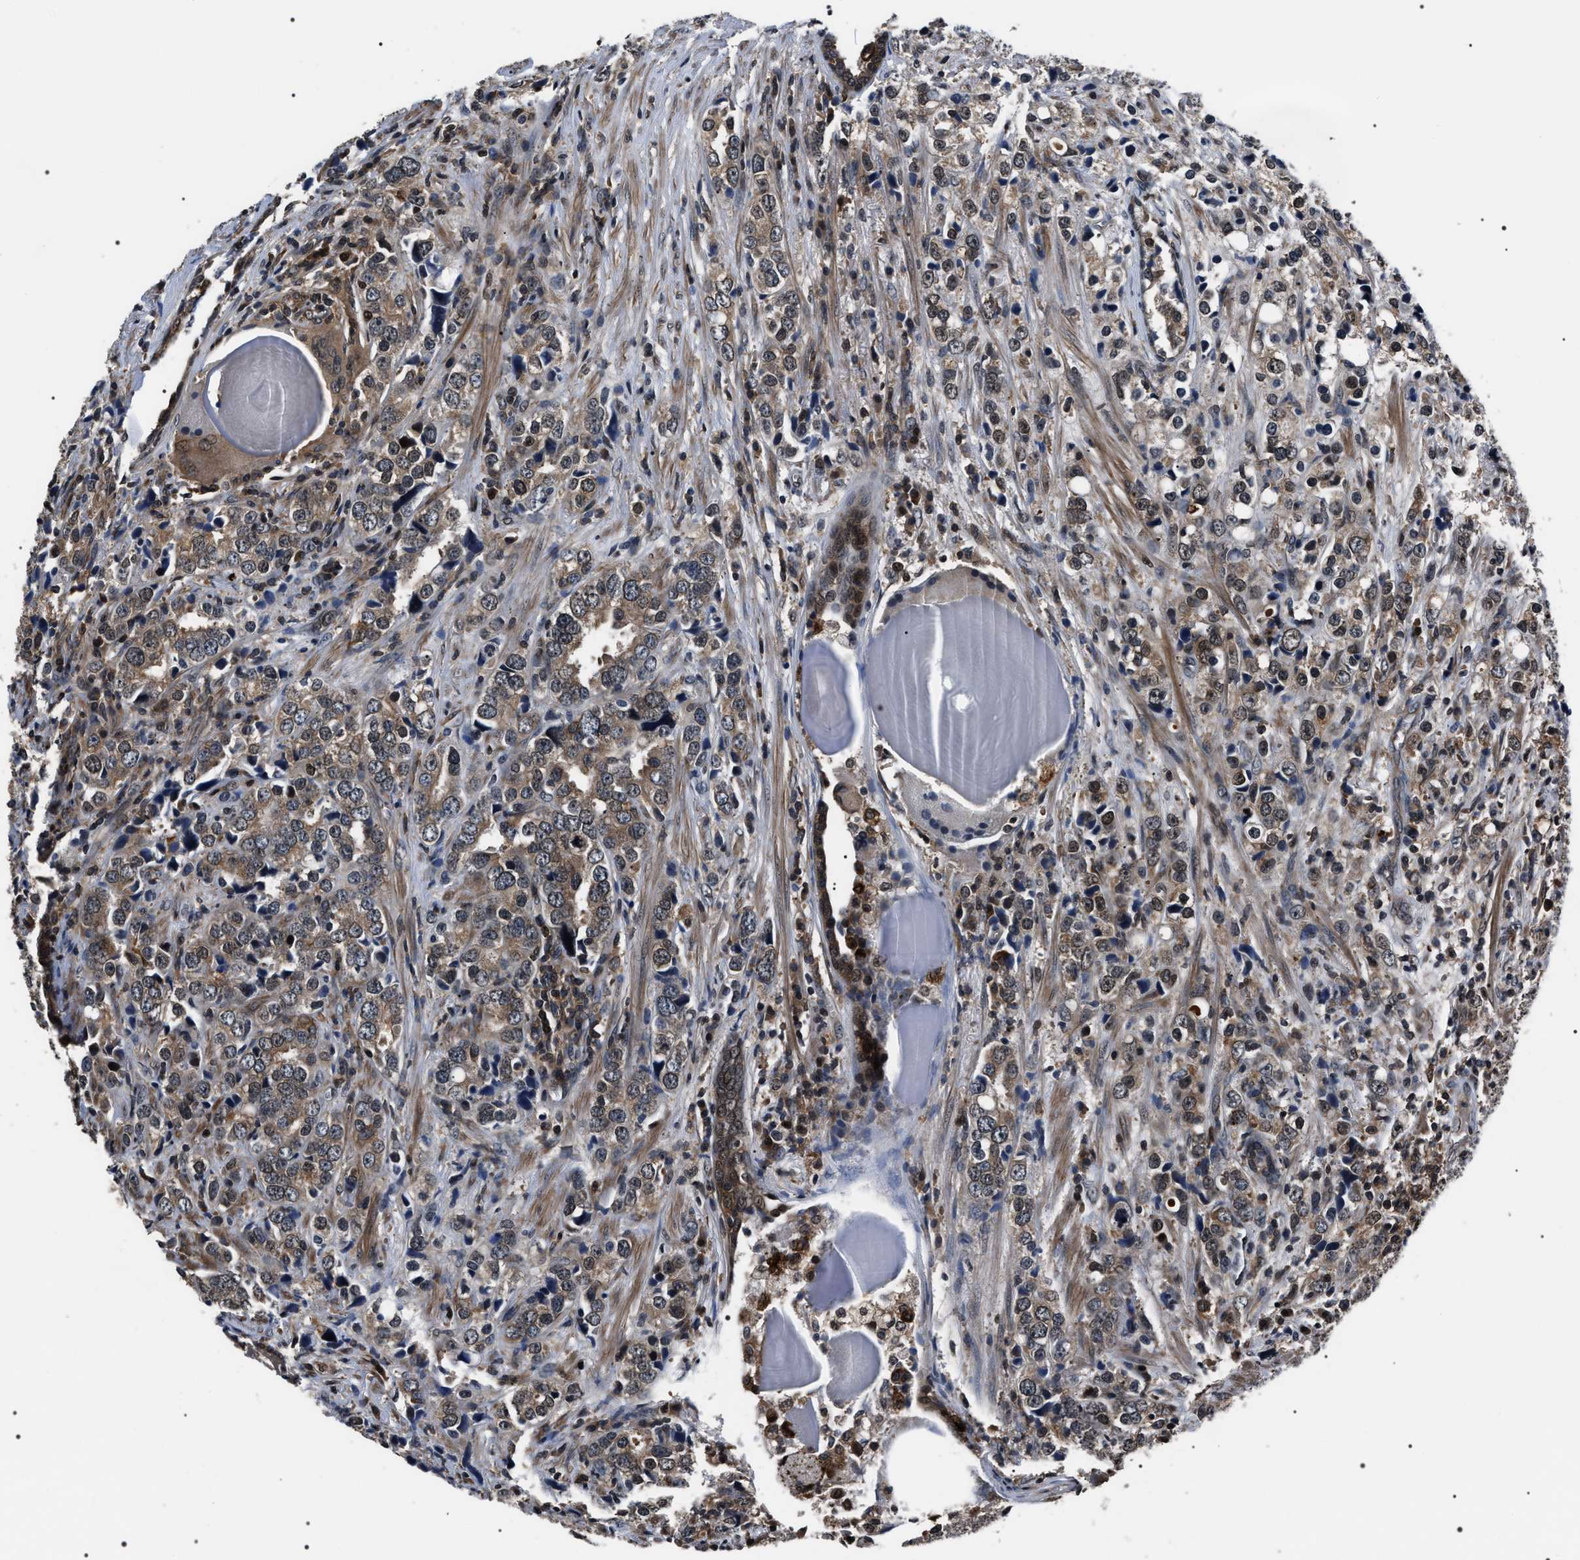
{"staining": {"intensity": "moderate", "quantity": ">75%", "location": "cytoplasmic/membranous,nuclear"}, "tissue": "prostate cancer", "cell_type": "Tumor cells", "image_type": "cancer", "snomed": [{"axis": "morphology", "description": "Adenocarcinoma, High grade"}, {"axis": "topography", "description": "Prostate"}], "caption": "The histopathology image displays staining of prostate cancer (high-grade adenocarcinoma), revealing moderate cytoplasmic/membranous and nuclear protein positivity (brown color) within tumor cells.", "gene": "SIPA1", "patient": {"sex": "male", "age": 71}}